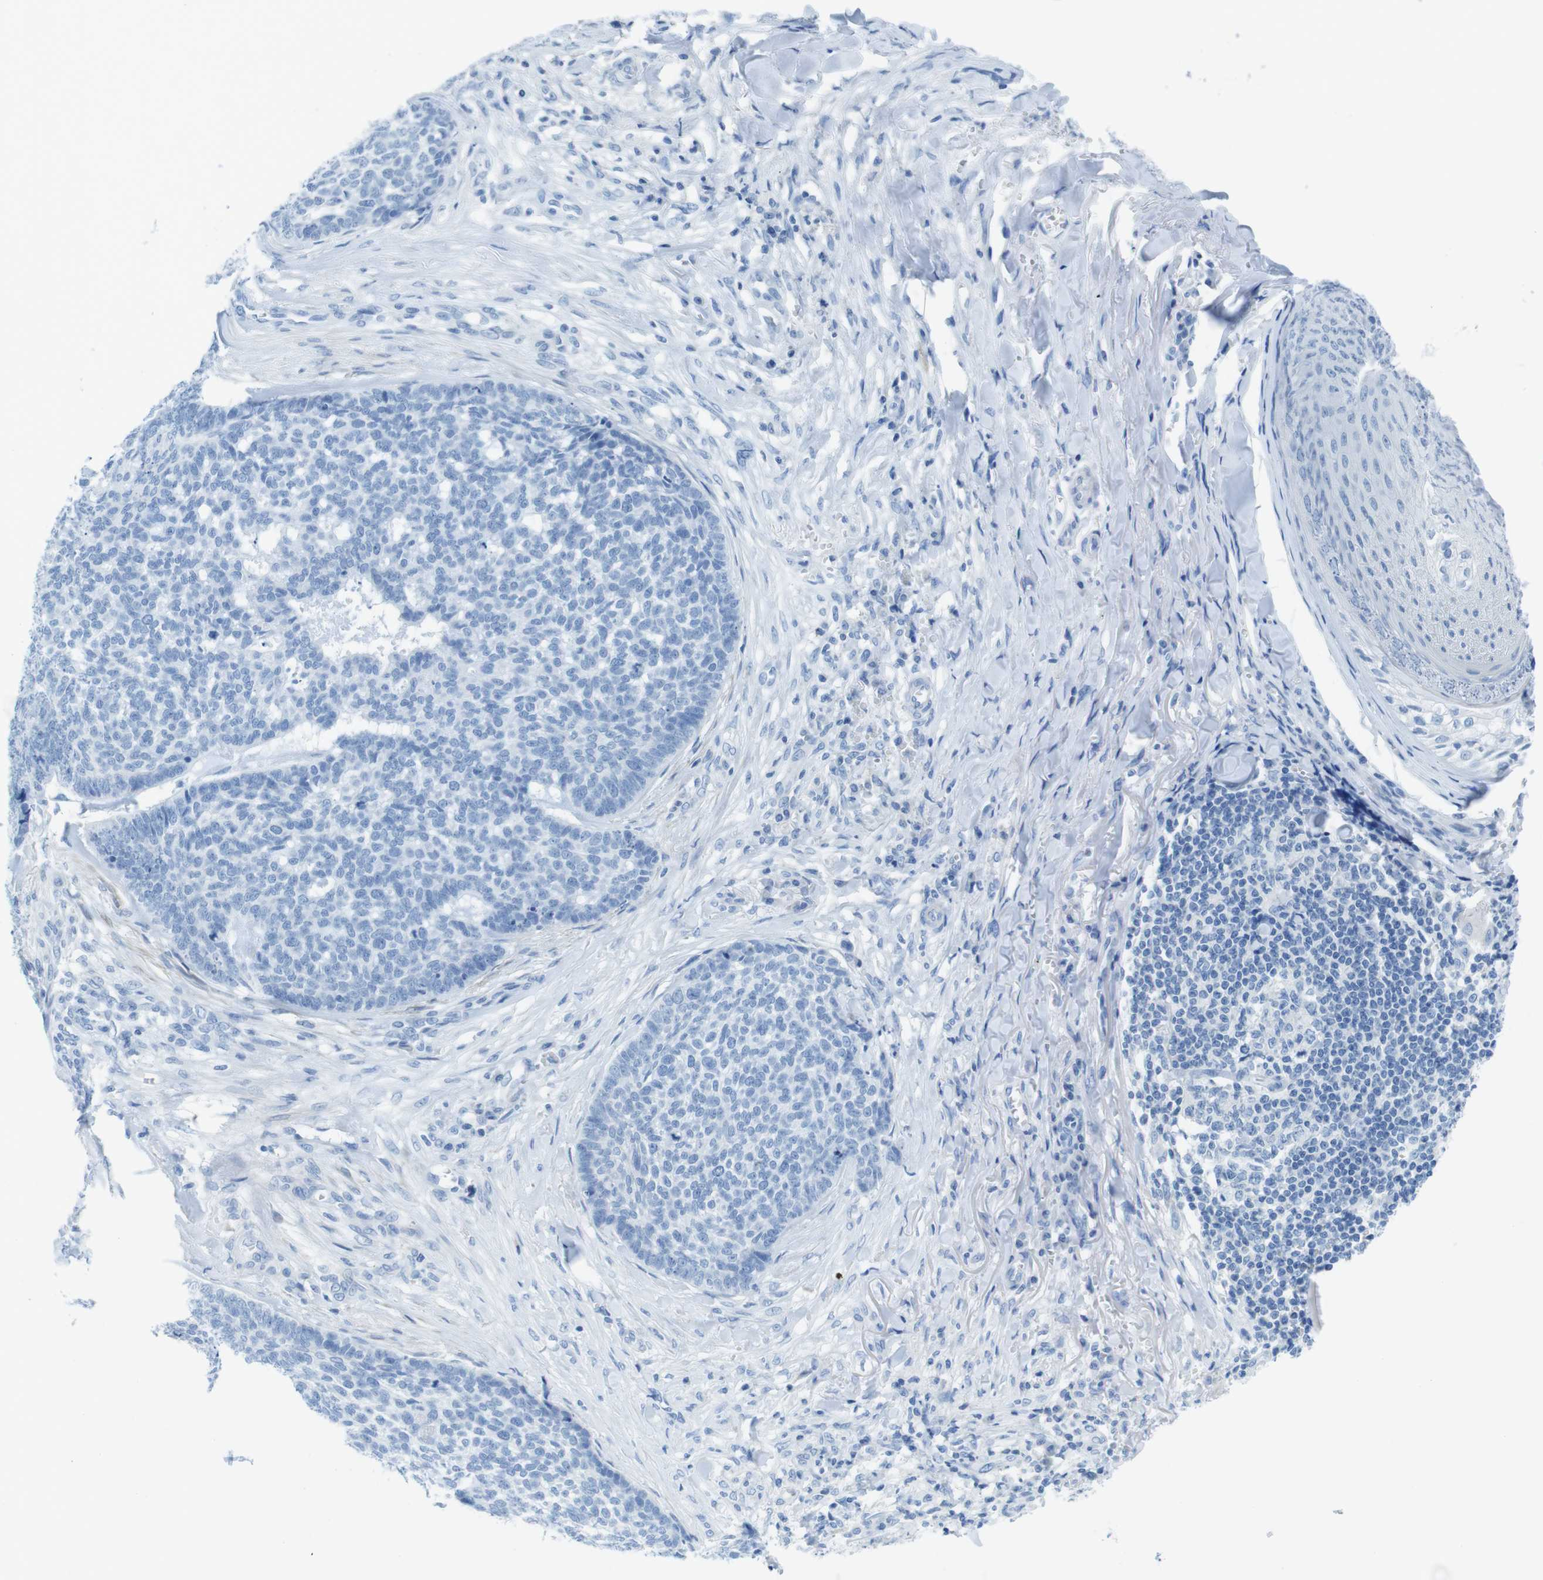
{"staining": {"intensity": "negative", "quantity": "none", "location": "none"}, "tissue": "skin cancer", "cell_type": "Tumor cells", "image_type": "cancer", "snomed": [{"axis": "morphology", "description": "Basal cell carcinoma"}, {"axis": "topography", "description": "Skin"}], "caption": "This image is of skin cancer (basal cell carcinoma) stained with immunohistochemistry to label a protein in brown with the nuclei are counter-stained blue. There is no staining in tumor cells.", "gene": "ASIC5", "patient": {"sex": "male", "age": 84}}